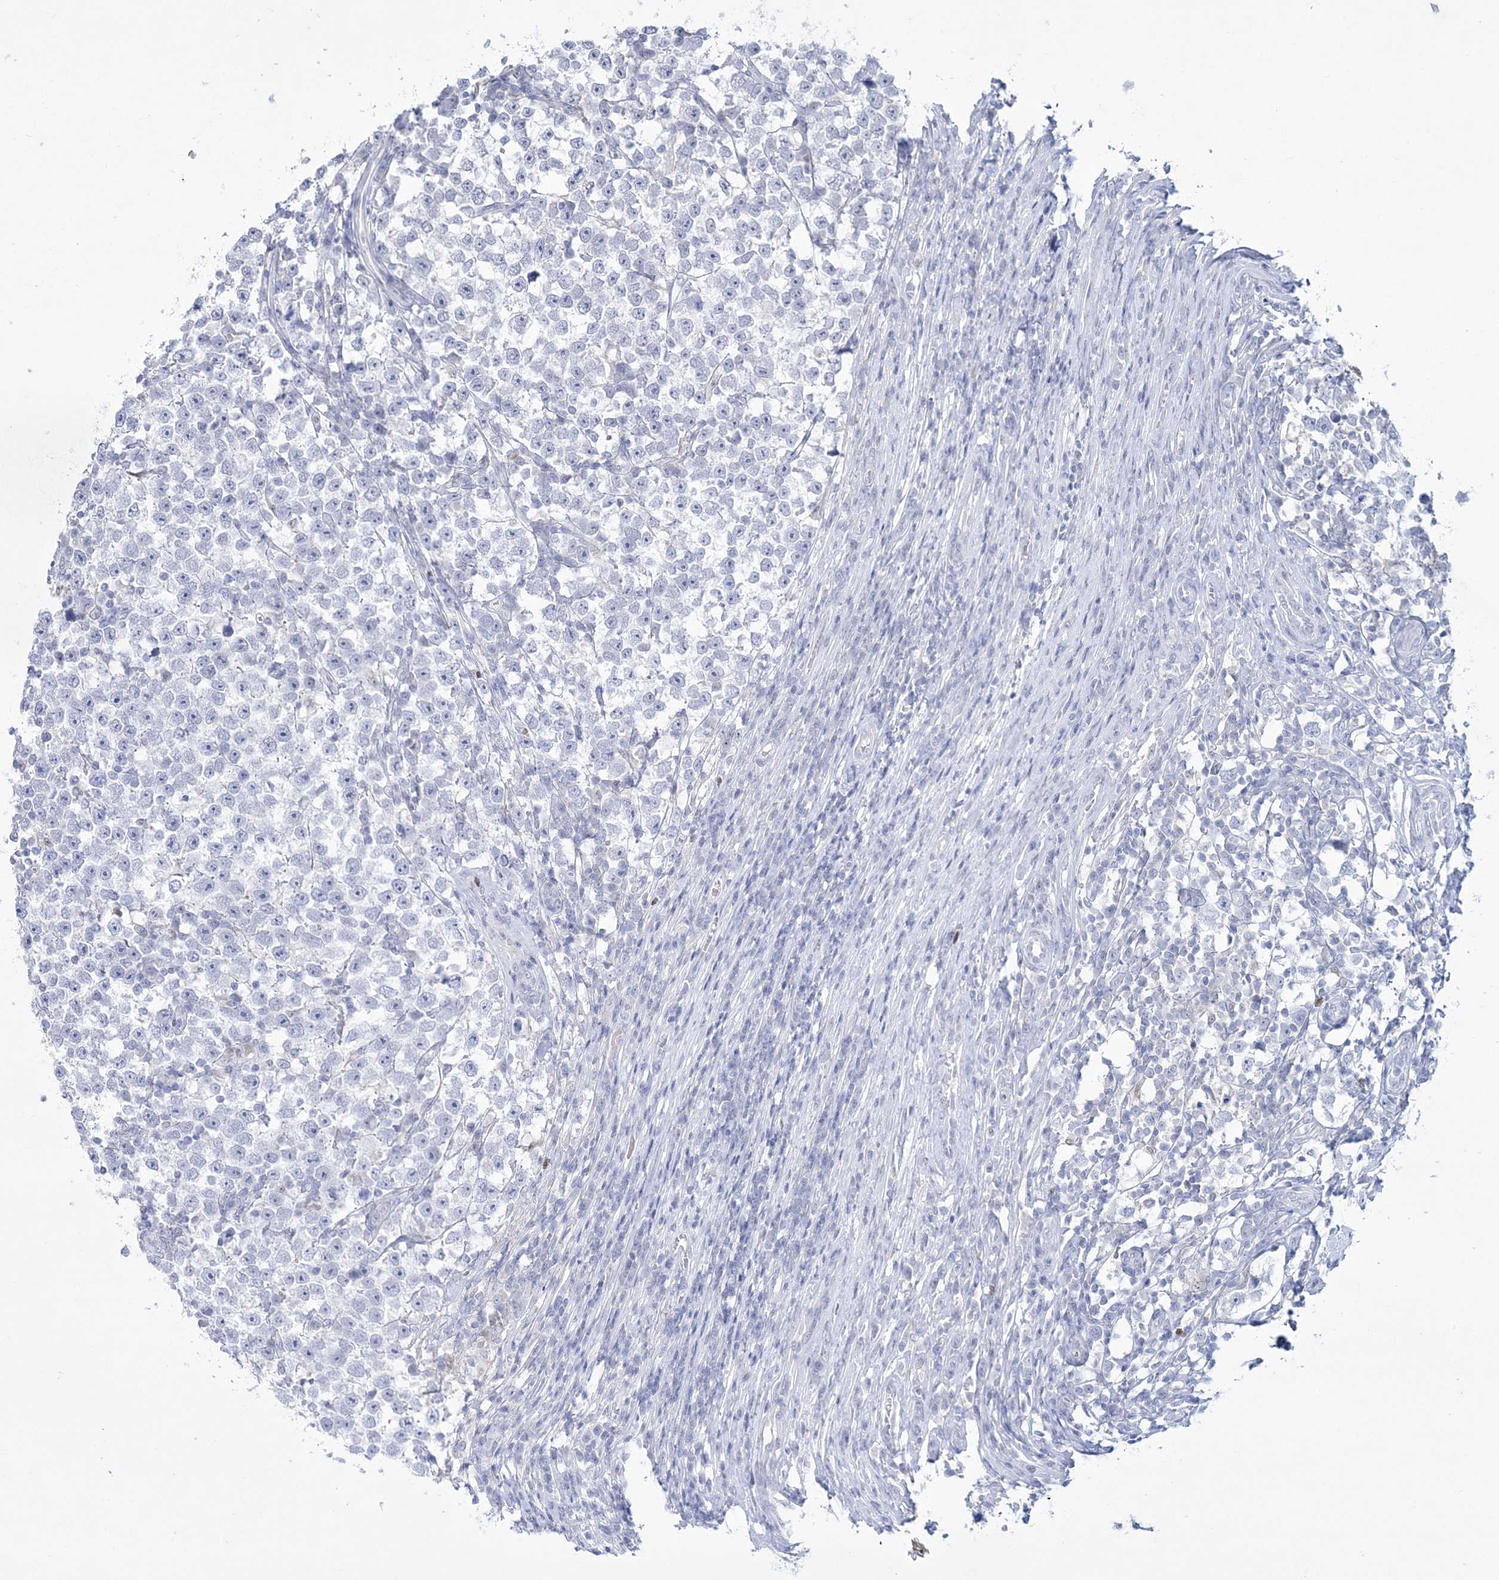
{"staining": {"intensity": "negative", "quantity": "none", "location": "none"}, "tissue": "testis cancer", "cell_type": "Tumor cells", "image_type": "cancer", "snomed": [{"axis": "morphology", "description": "Normal tissue, NOS"}, {"axis": "morphology", "description": "Seminoma, NOS"}, {"axis": "topography", "description": "Testis"}], "caption": "High magnification brightfield microscopy of testis cancer stained with DAB (brown) and counterstained with hematoxylin (blue): tumor cells show no significant positivity.", "gene": "WDR27", "patient": {"sex": "male", "age": 43}}